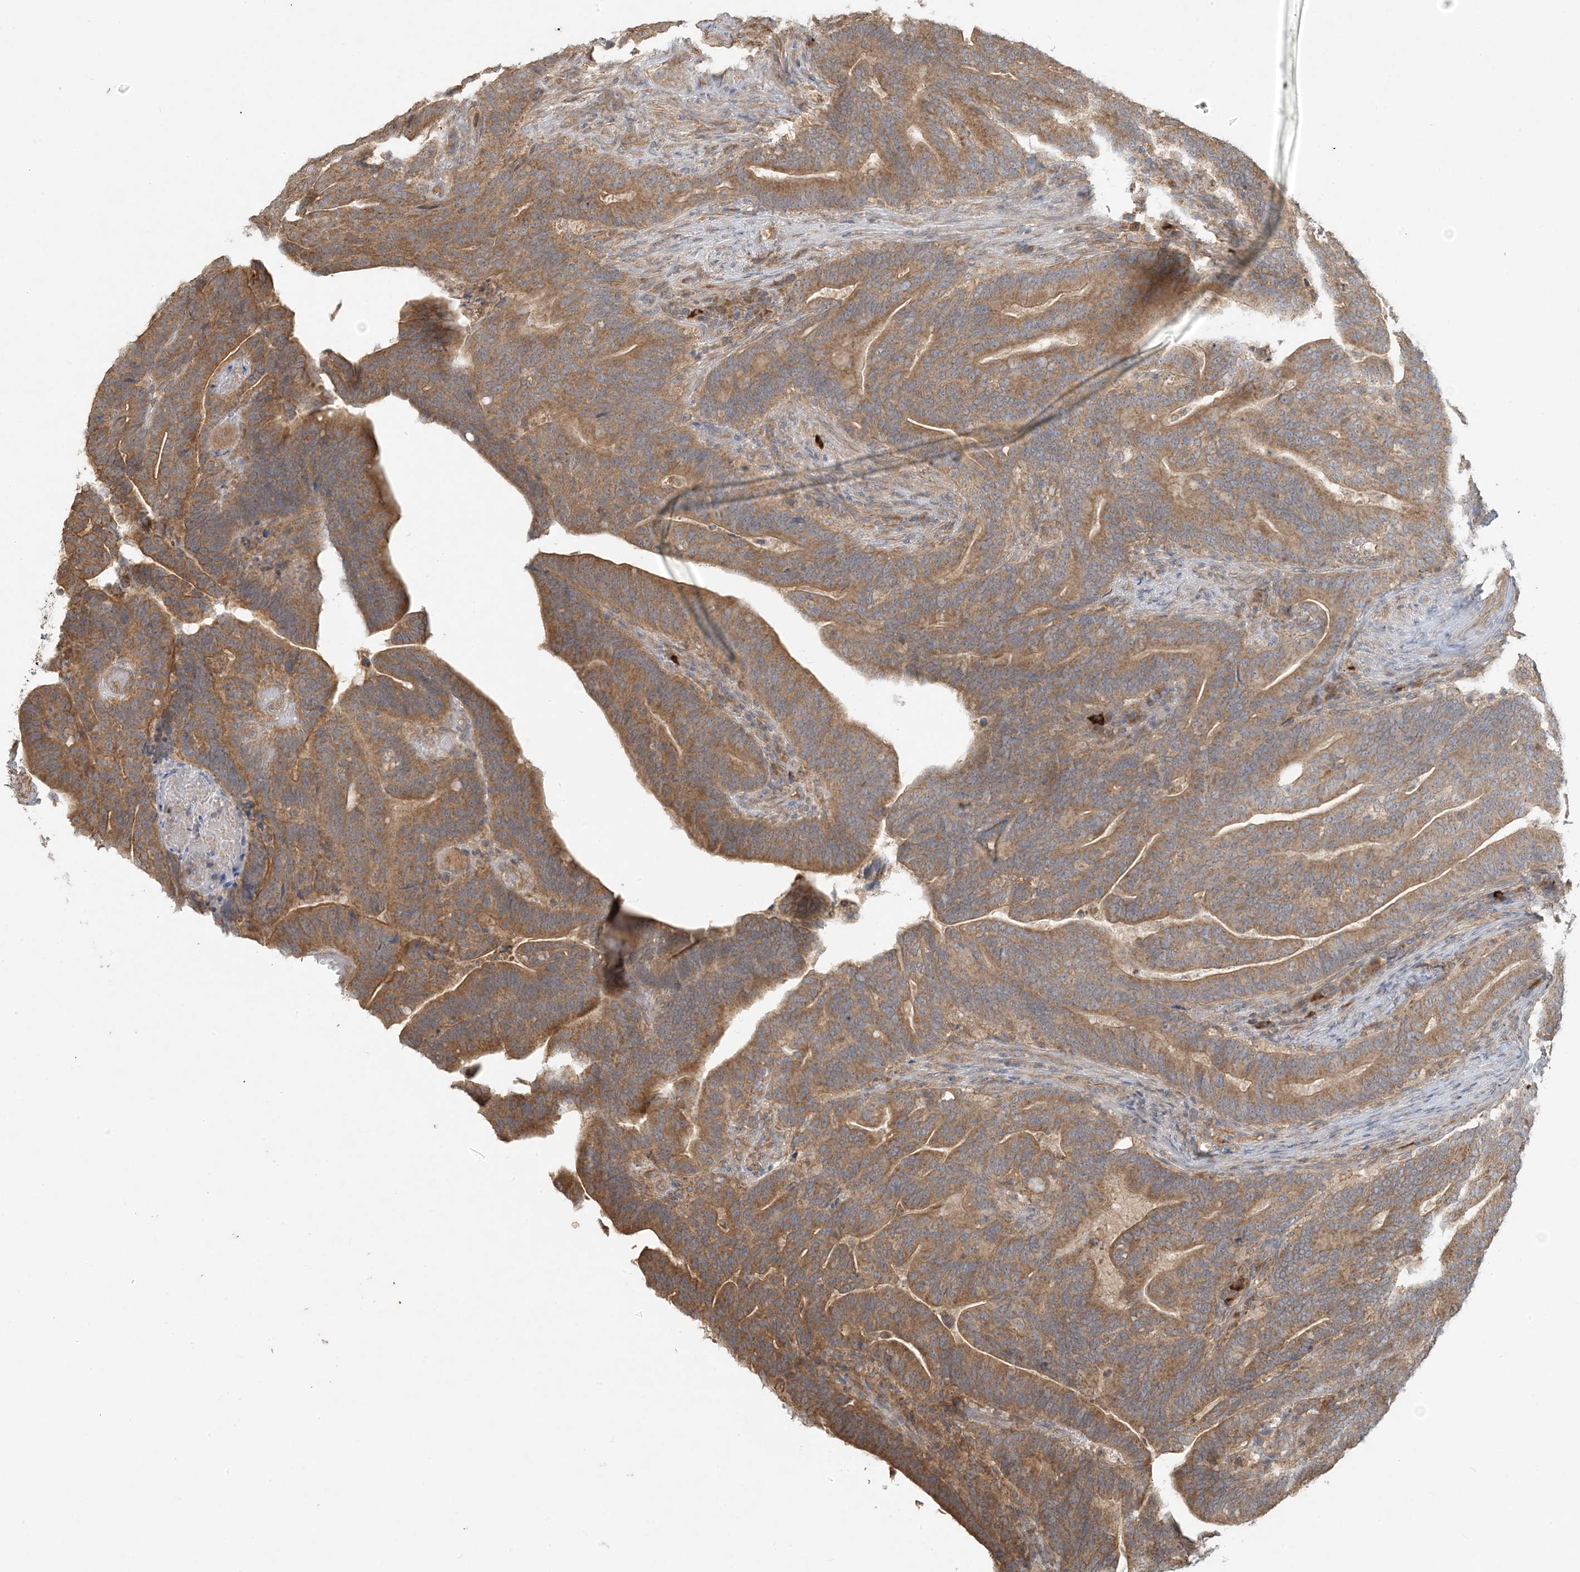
{"staining": {"intensity": "moderate", "quantity": ">75%", "location": "cytoplasmic/membranous"}, "tissue": "colorectal cancer", "cell_type": "Tumor cells", "image_type": "cancer", "snomed": [{"axis": "morphology", "description": "Normal tissue, NOS"}, {"axis": "morphology", "description": "Adenocarcinoma, NOS"}, {"axis": "topography", "description": "Colon"}], "caption": "Human colorectal cancer stained with a protein marker reveals moderate staining in tumor cells.", "gene": "MCOLN1", "patient": {"sex": "female", "age": 66}}